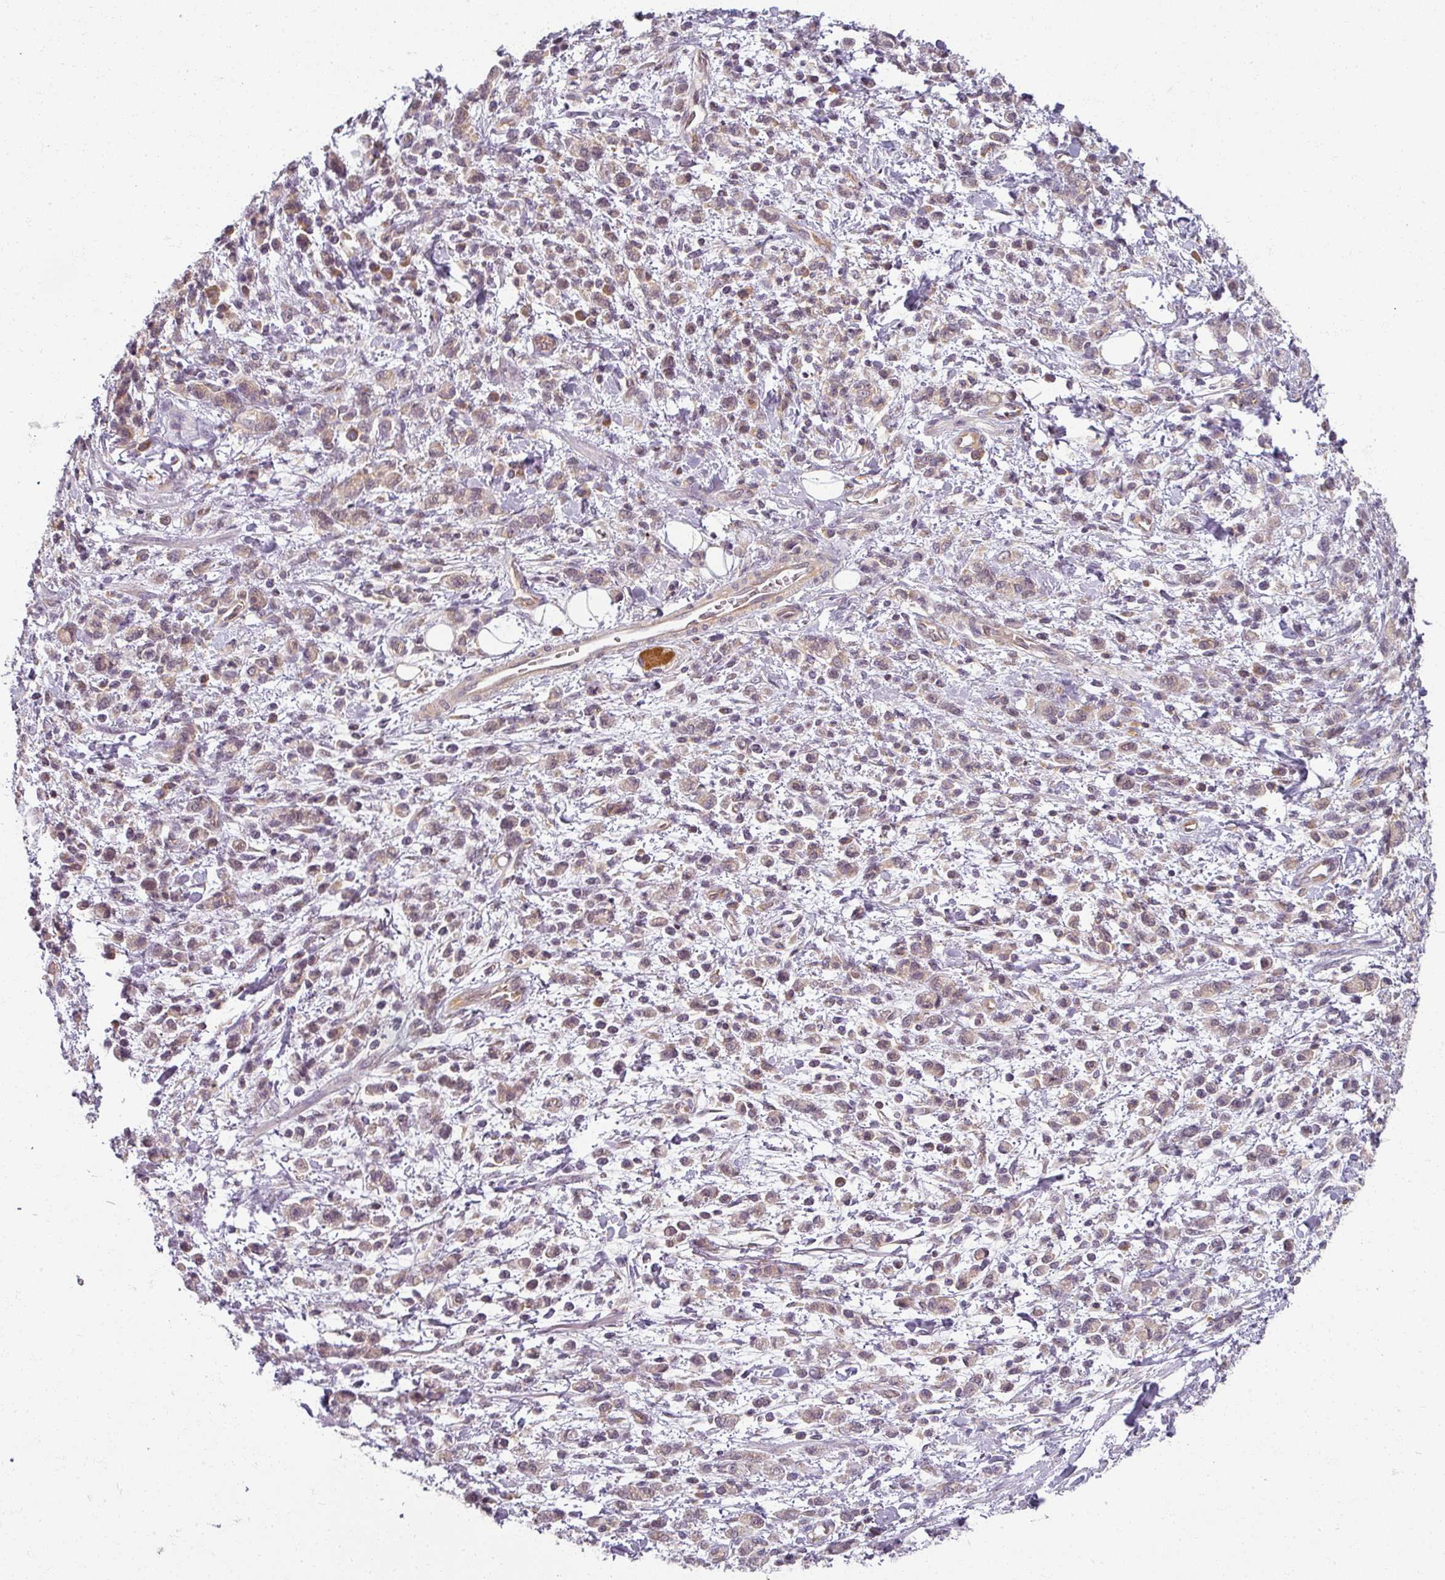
{"staining": {"intensity": "weak", "quantity": "25%-75%", "location": "cytoplasmic/membranous"}, "tissue": "stomach cancer", "cell_type": "Tumor cells", "image_type": "cancer", "snomed": [{"axis": "morphology", "description": "Adenocarcinoma, NOS"}, {"axis": "topography", "description": "Stomach"}], "caption": "A brown stain labels weak cytoplasmic/membranous positivity of a protein in human stomach cancer tumor cells.", "gene": "AGPAT4", "patient": {"sex": "male", "age": 77}}